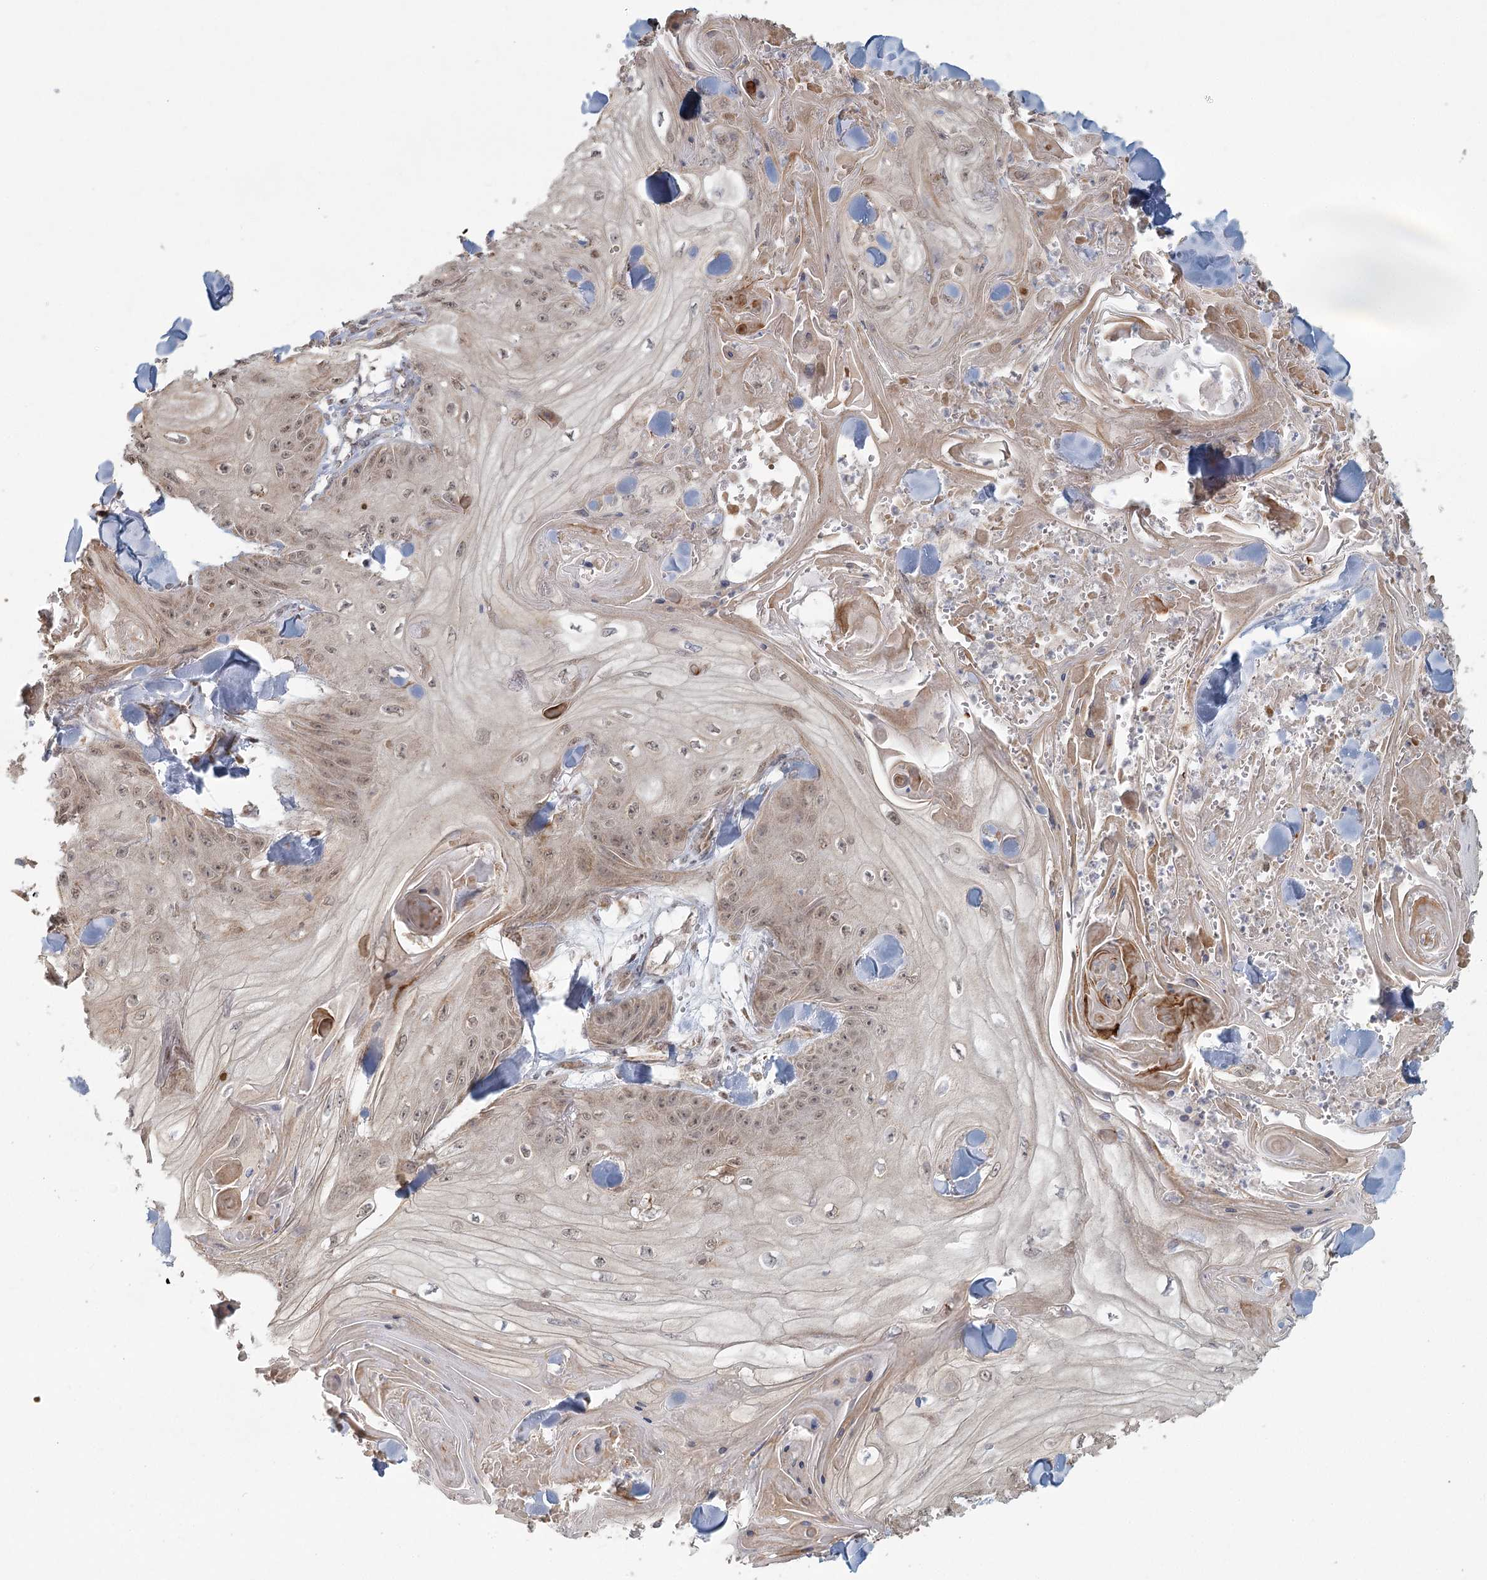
{"staining": {"intensity": "weak", "quantity": ">75%", "location": "nuclear"}, "tissue": "skin cancer", "cell_type": "Tumor cells", "image_type": "cancer", "snomed": [{"axis": "morphology", "description": "Squamous cell carcinoma, NOS"}, {"axis": "topography", "description": "Skin"}], "caption": "Immunohistochemical staining of human skin cancer reveals low levels of weak nuclear staining in about >75% of tumor cells.", "gene": "LACTB", "patient": {"sex": "male", "age": 74}}